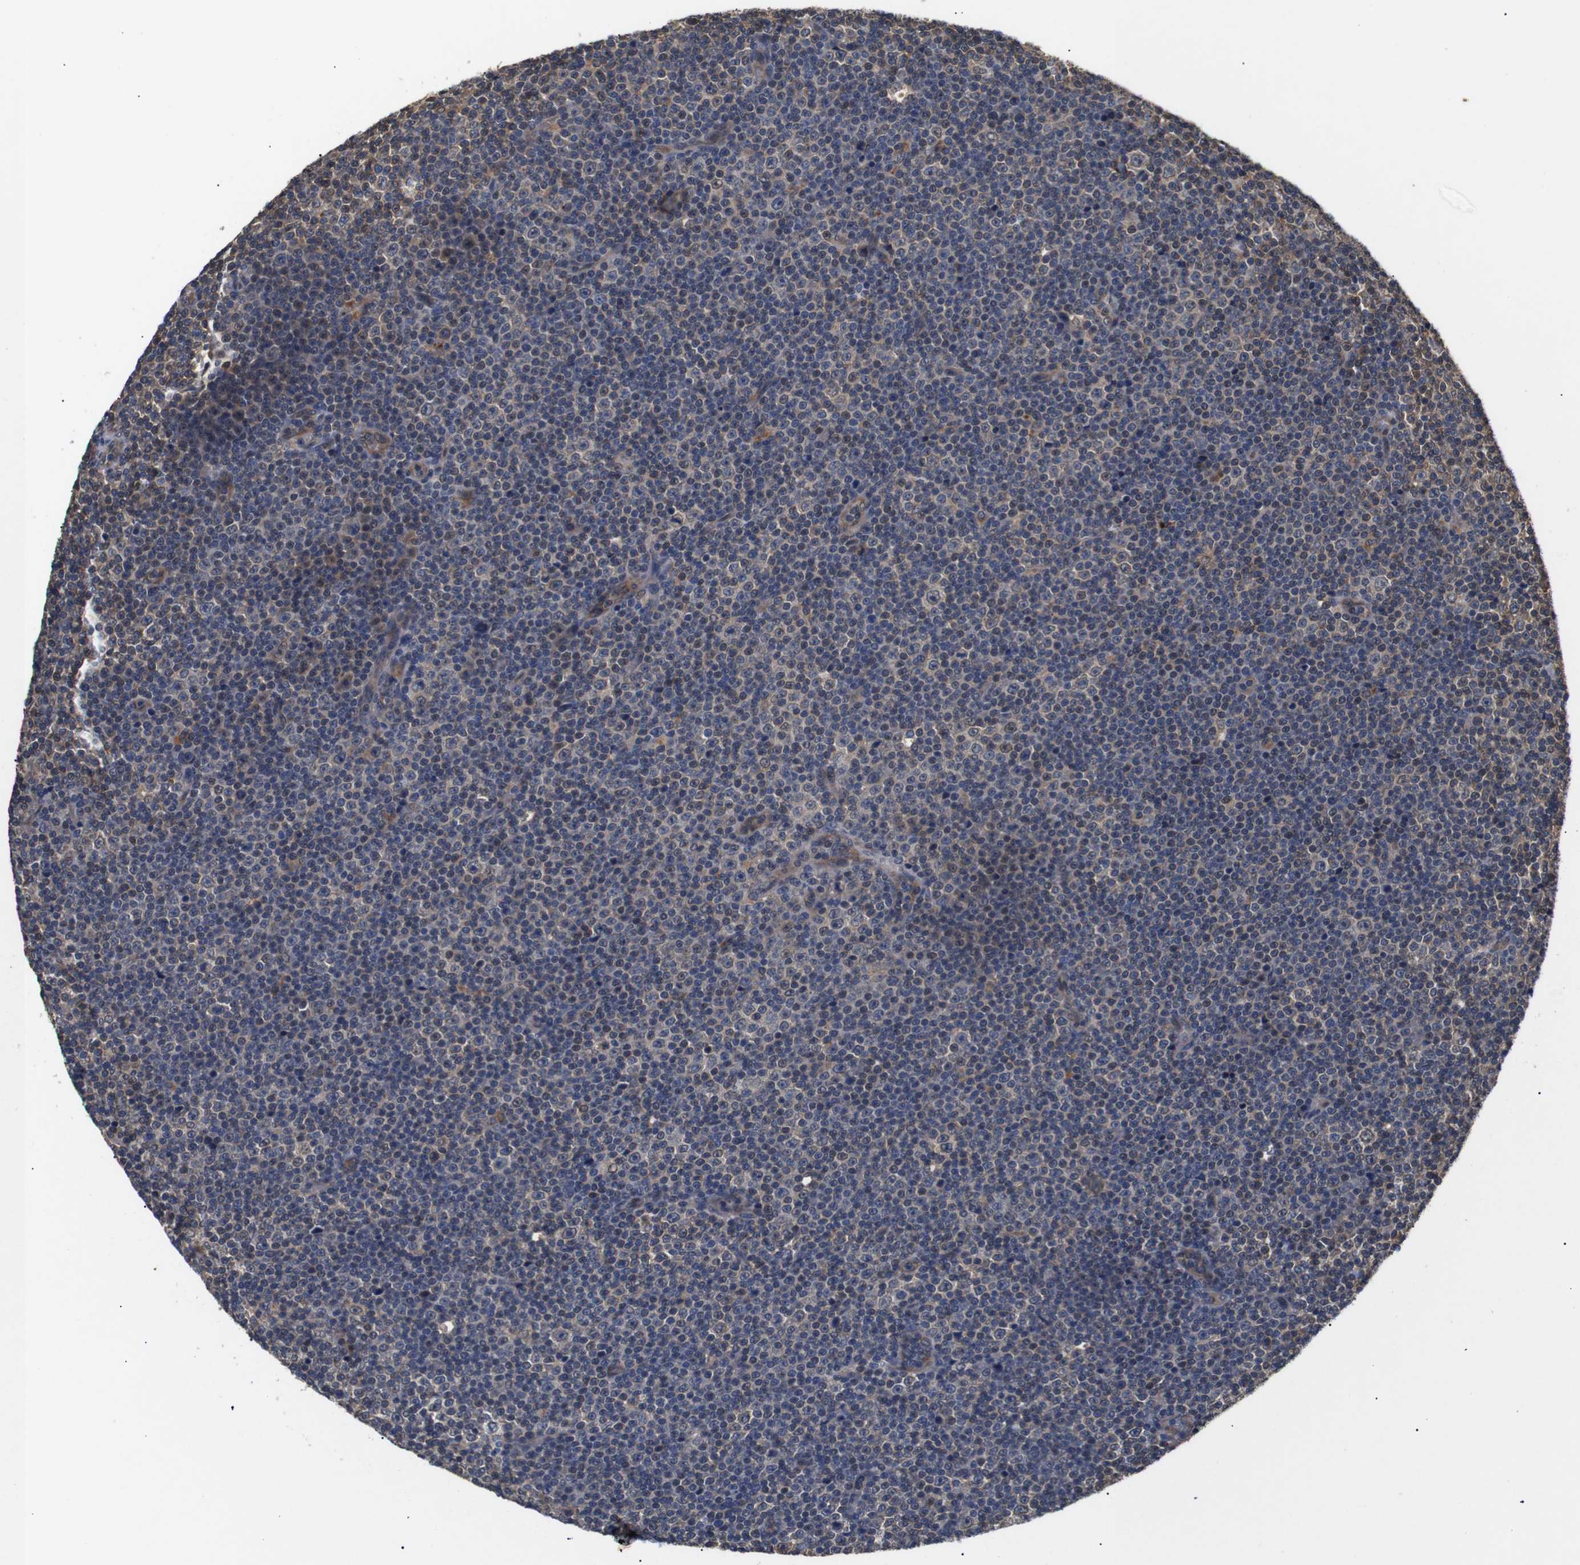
{"staining": {"intensity": "weak", "quantity": ">75%", "location": "cytoplasmic/membranous"}, "tissue": "lymphoma", "cell_type": "Tumor cells", "image_type": "cancer", "snomed": [{"axis": "morphology", "description": "Malignant lymphoma, non-Hodgkin's type, Low grade"}, {"axis": "topography", "description": "Lymph node"}], "caption": "Immunohistochemistry (IHC) (DAB) staining of lymphoma demonstrates weak cytoplasmic/membranous protein staining in approximately >75% of tumor cells.", "gene": "DDR1", "patient": {"sex": "female", "age": 67}}